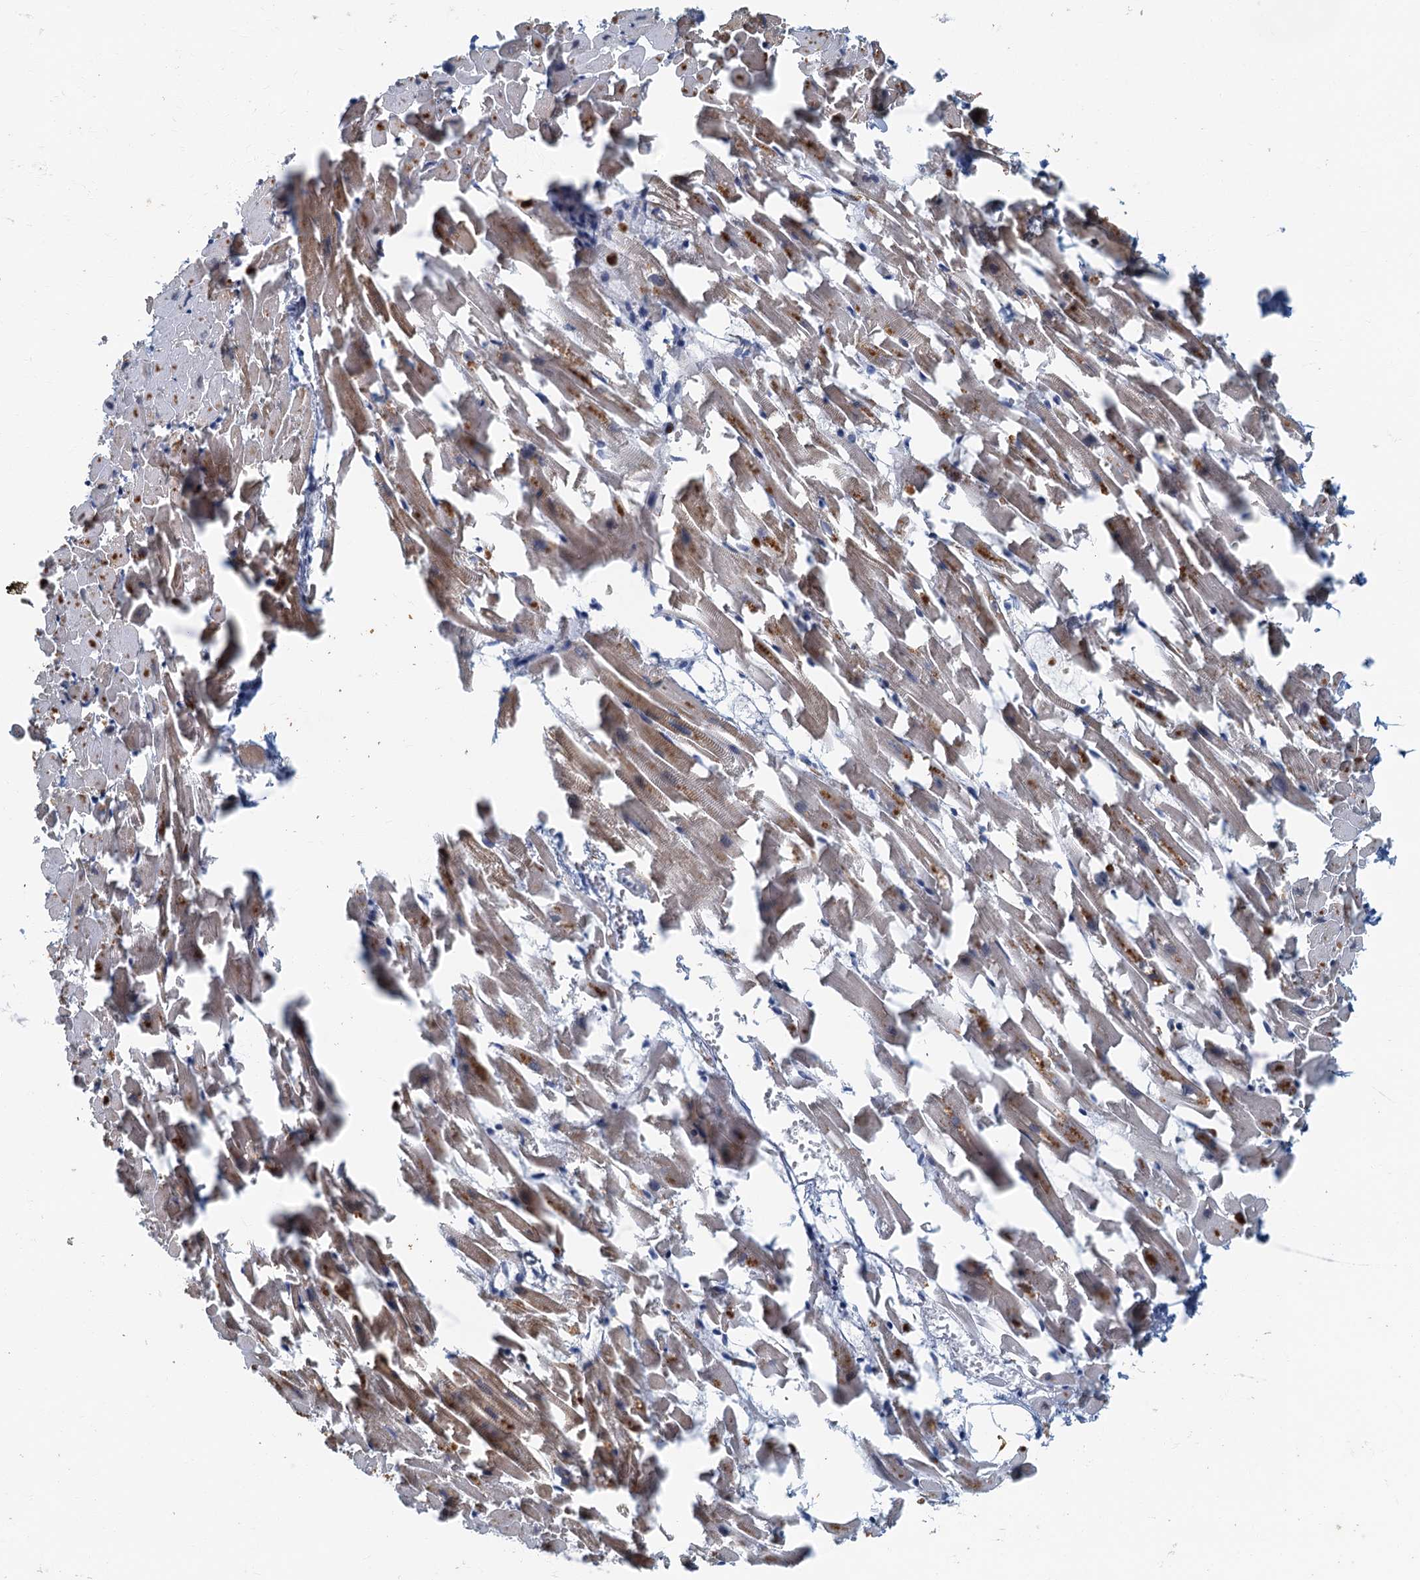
{"staining": {"intensity": "weak", "quantity": "25%-75%", "location": "cytoplasmic/membranous"}, "tissue": "heart muscle", "cell_type": "Cardiomyocytes", "image_type": "normal", "snomed": [{"axis": "morphology", "description": "Normal tissue, NOS"}, {"axis": "topography", "description": "Heart"}], "caption": "Immunohistochemical staining of unremarkable heart muscle reveals weak cytoplasmic/membranous protein positivity in approximately 25%-75% of cardiomyocytes.", "gene": "ANKDD1A", "patient": {"sex": "female", "age": 64}}